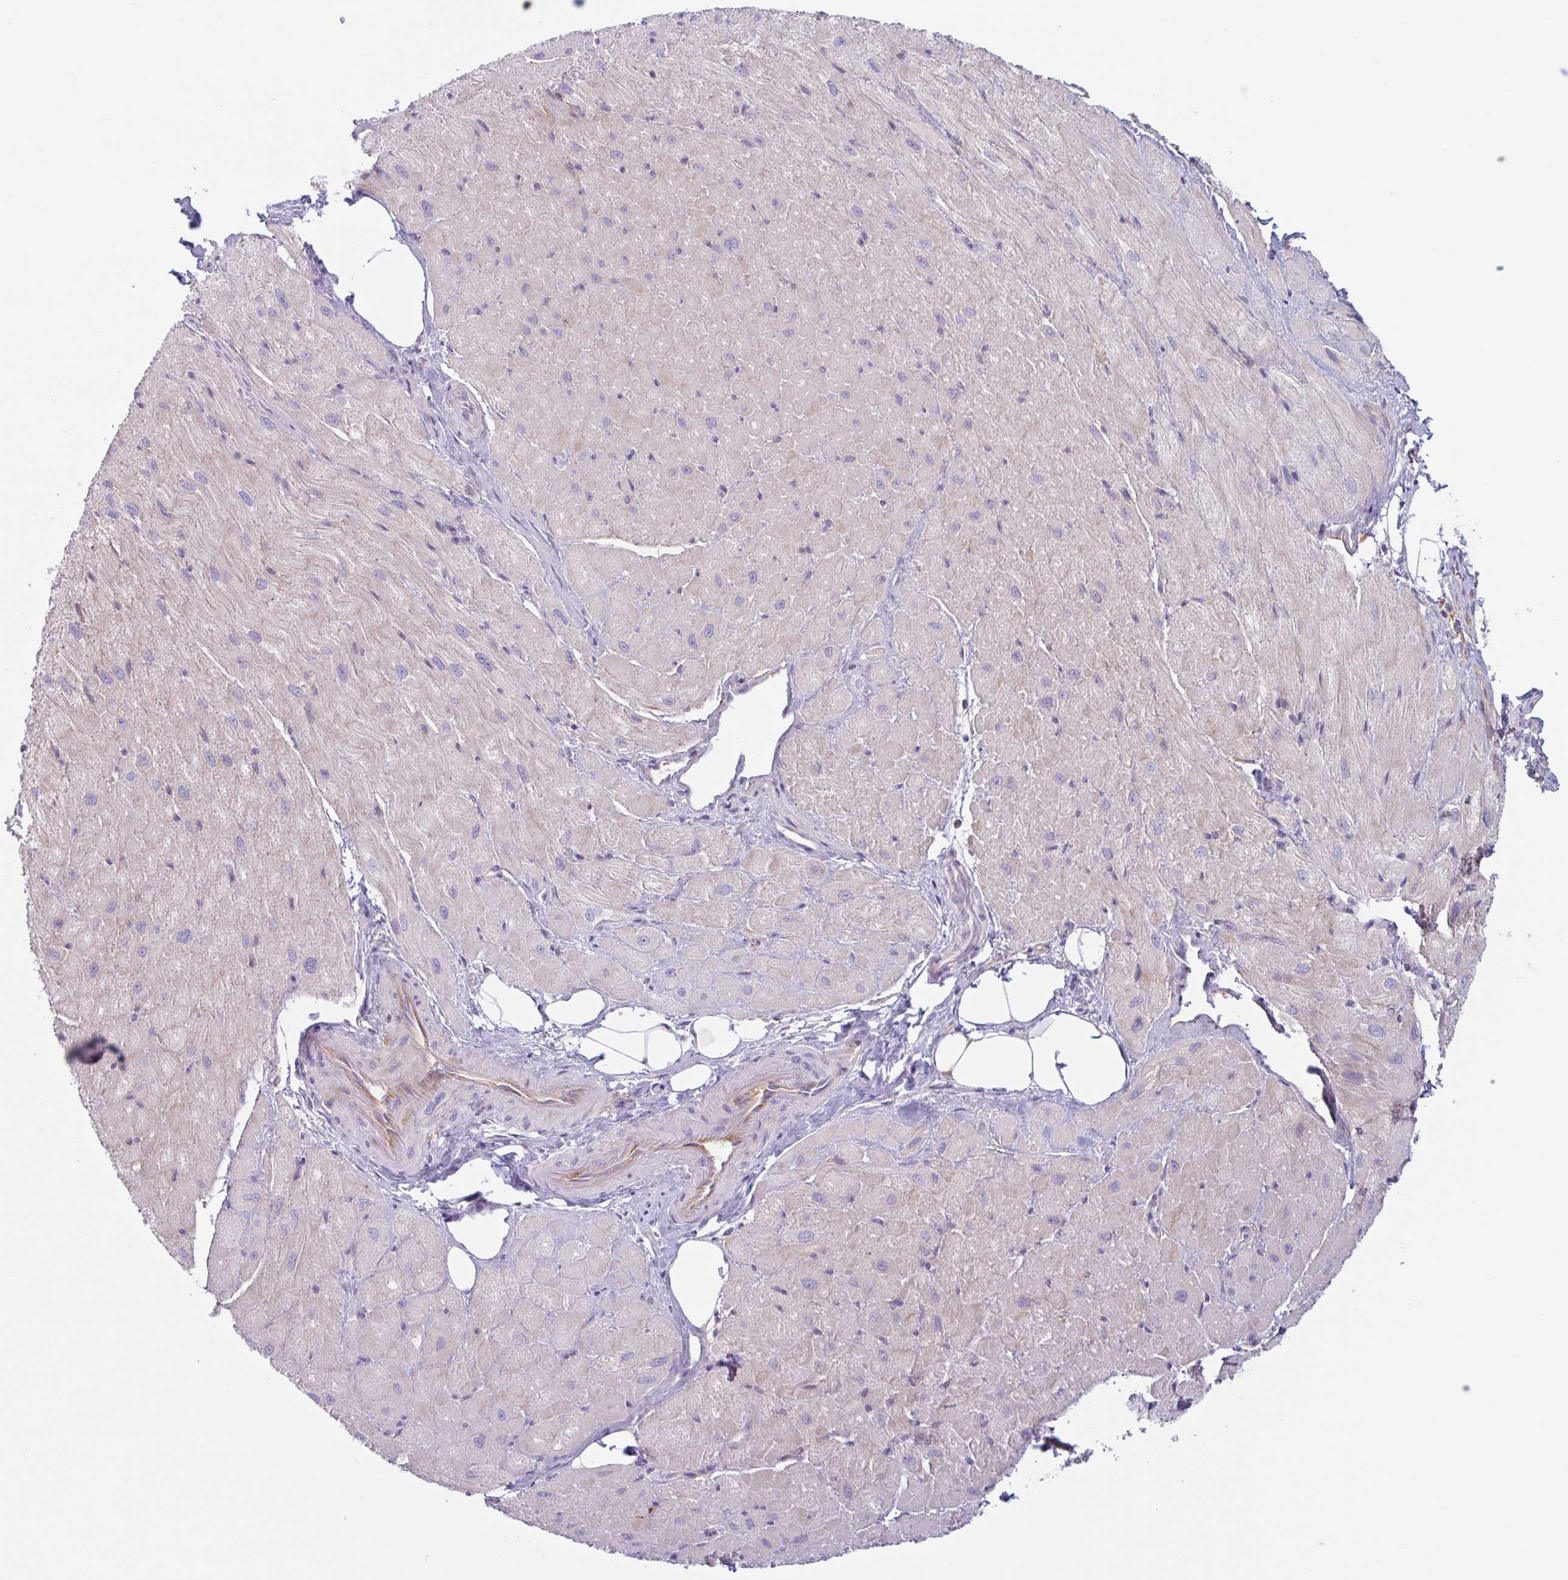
{"staining": {"intensity": "weak", "quantity": "25%-75%", "location": "cytoplasmic/membranous"}, "tissue": "heart muscle", "cell_type": "Cardiomyocytes", "image_type": "normal", "snomed": [{"axis": "morphology", "description": "Normal tissue, NOS"}, {"axis": "topography", "description": "Heart"}], "caption": "A histopathology image of human heart muscle stained for a protein displays weak cytoplasmic/membranous brown staining in cardiomyocytes. (IHC, brightfield microscopy, high magnification).", "gene": "MYH10", "patient": {"sex": "male", "age": 62}}